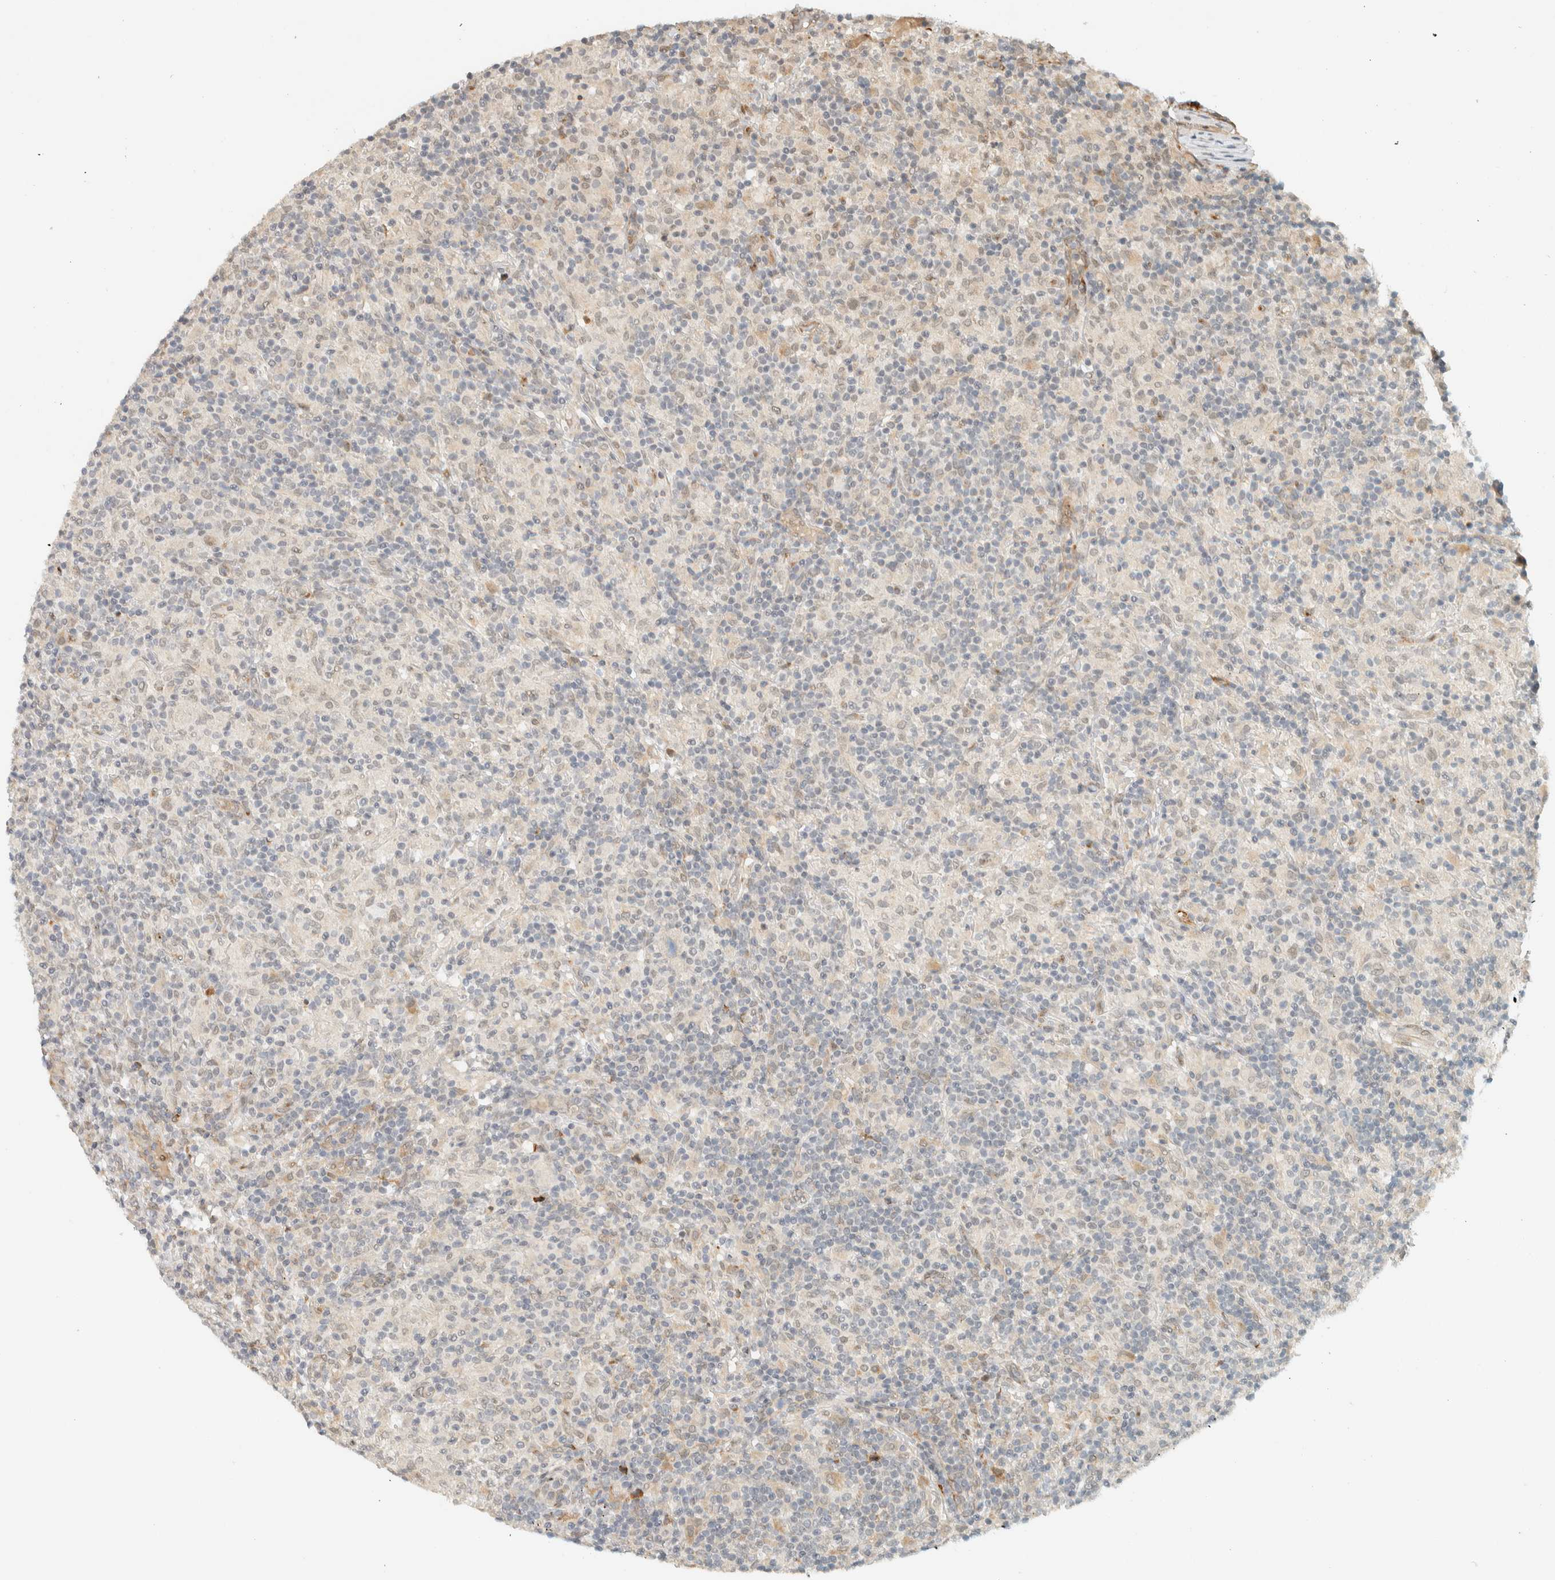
{"staining": {"intensity": "weak", "quantity": "<25%", "location": "nuclear"}, "tissue": "lymphoma", "cell_type": "Tumor cells", "image_type": "cancer", "snomed": [{"axis": "morphology", "description": "Hodgkin's disease, NOS"}, {"axis": "topography", "description": "Lymph node"}], "caption": "Protein analysis of Hodgkin's disease reveals no significant staining in tumor cells.", "gene": "ITPRID1", "patient": {"sex": "male", "age": 70}}